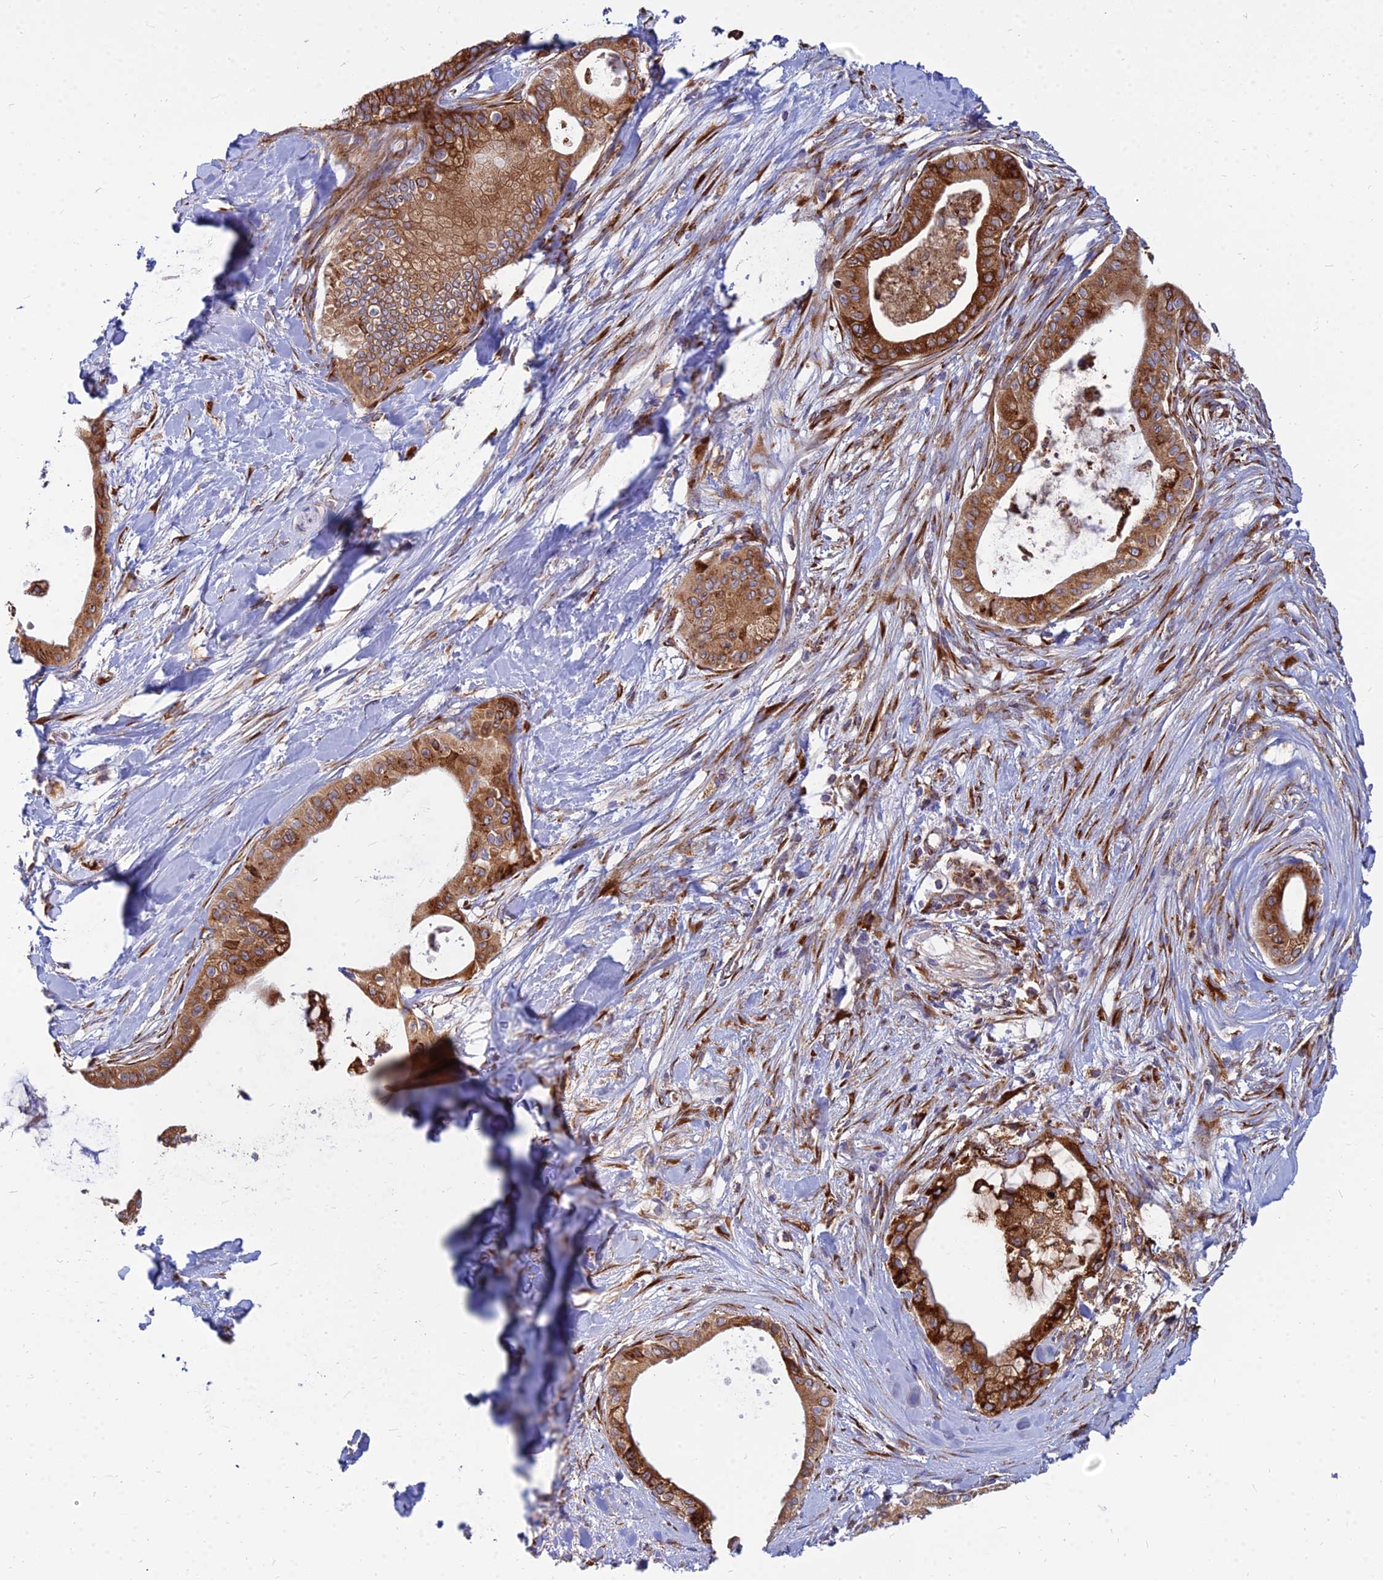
{"staining": {"intensity": "strong", "quantity": ">75%", "location": "cytoplasmic/membranous"}, "tissue": "pancreatic cancer", "cell_type": "Tumor cells", "image_type": "cancer", "snomed": [{"axis": "morphology", "description": "Adenocarcinoma, NOS"}, {"axis": "topography", "description": "Pancreas"}], "caption": "Protein staining reveals strong cytoplasmic/membranous expression in approximately >75% of tumor cells in pancreatic adenocarcinoma.", "gene": "CCT6B", "patient": {"sex": "male", "age": 78}}